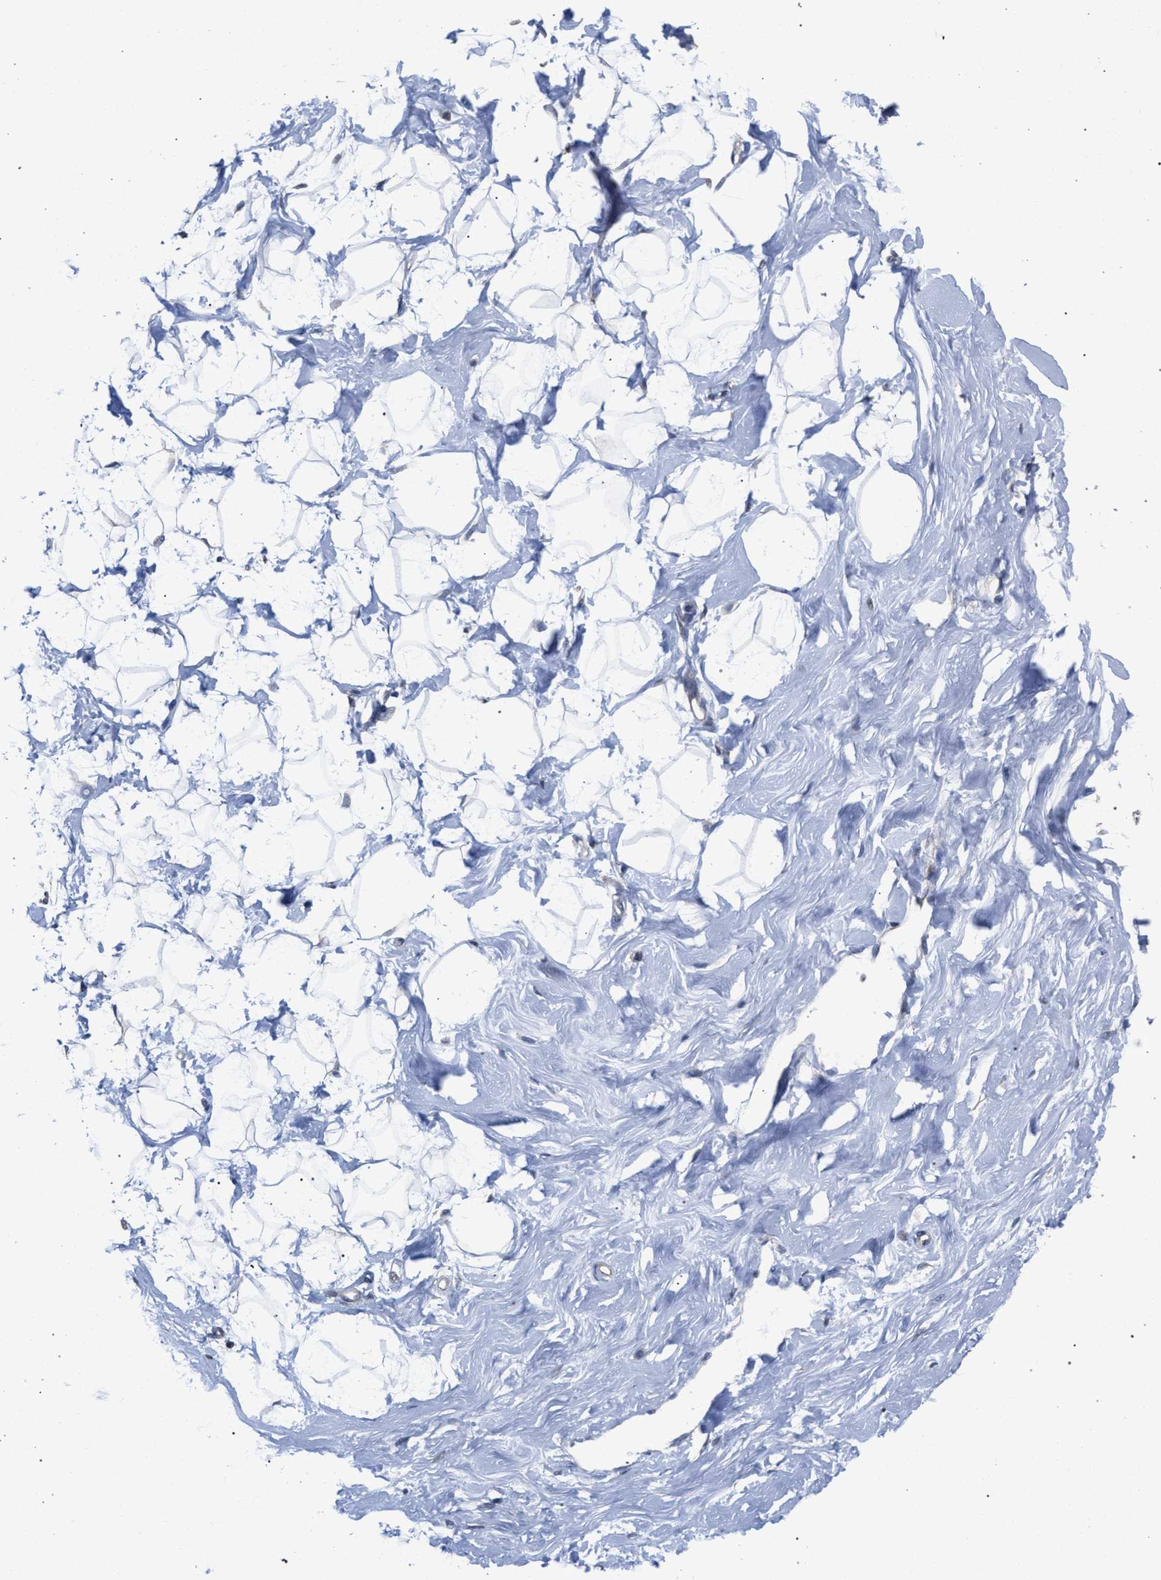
{"staining": {"intensity": "negative", "quantity": "none", "location": "none"}, "tissue": "breast", "cell_type": "Adipocytes", "image_type": "normal", "snomed": [{"axis": "morphology", "description": "Normal tissue, NOS"}, {"axis": "topography", "description": "Breast"}], "caption": "Immunohistochemistry photomicrograph of benign breast stained for a protein (brown), which exhibits no positivity in adipocytes. Nuclei are stained in blue.", "gene": "ARPC5L", "patient": {"sex": "female", "age": 23}}